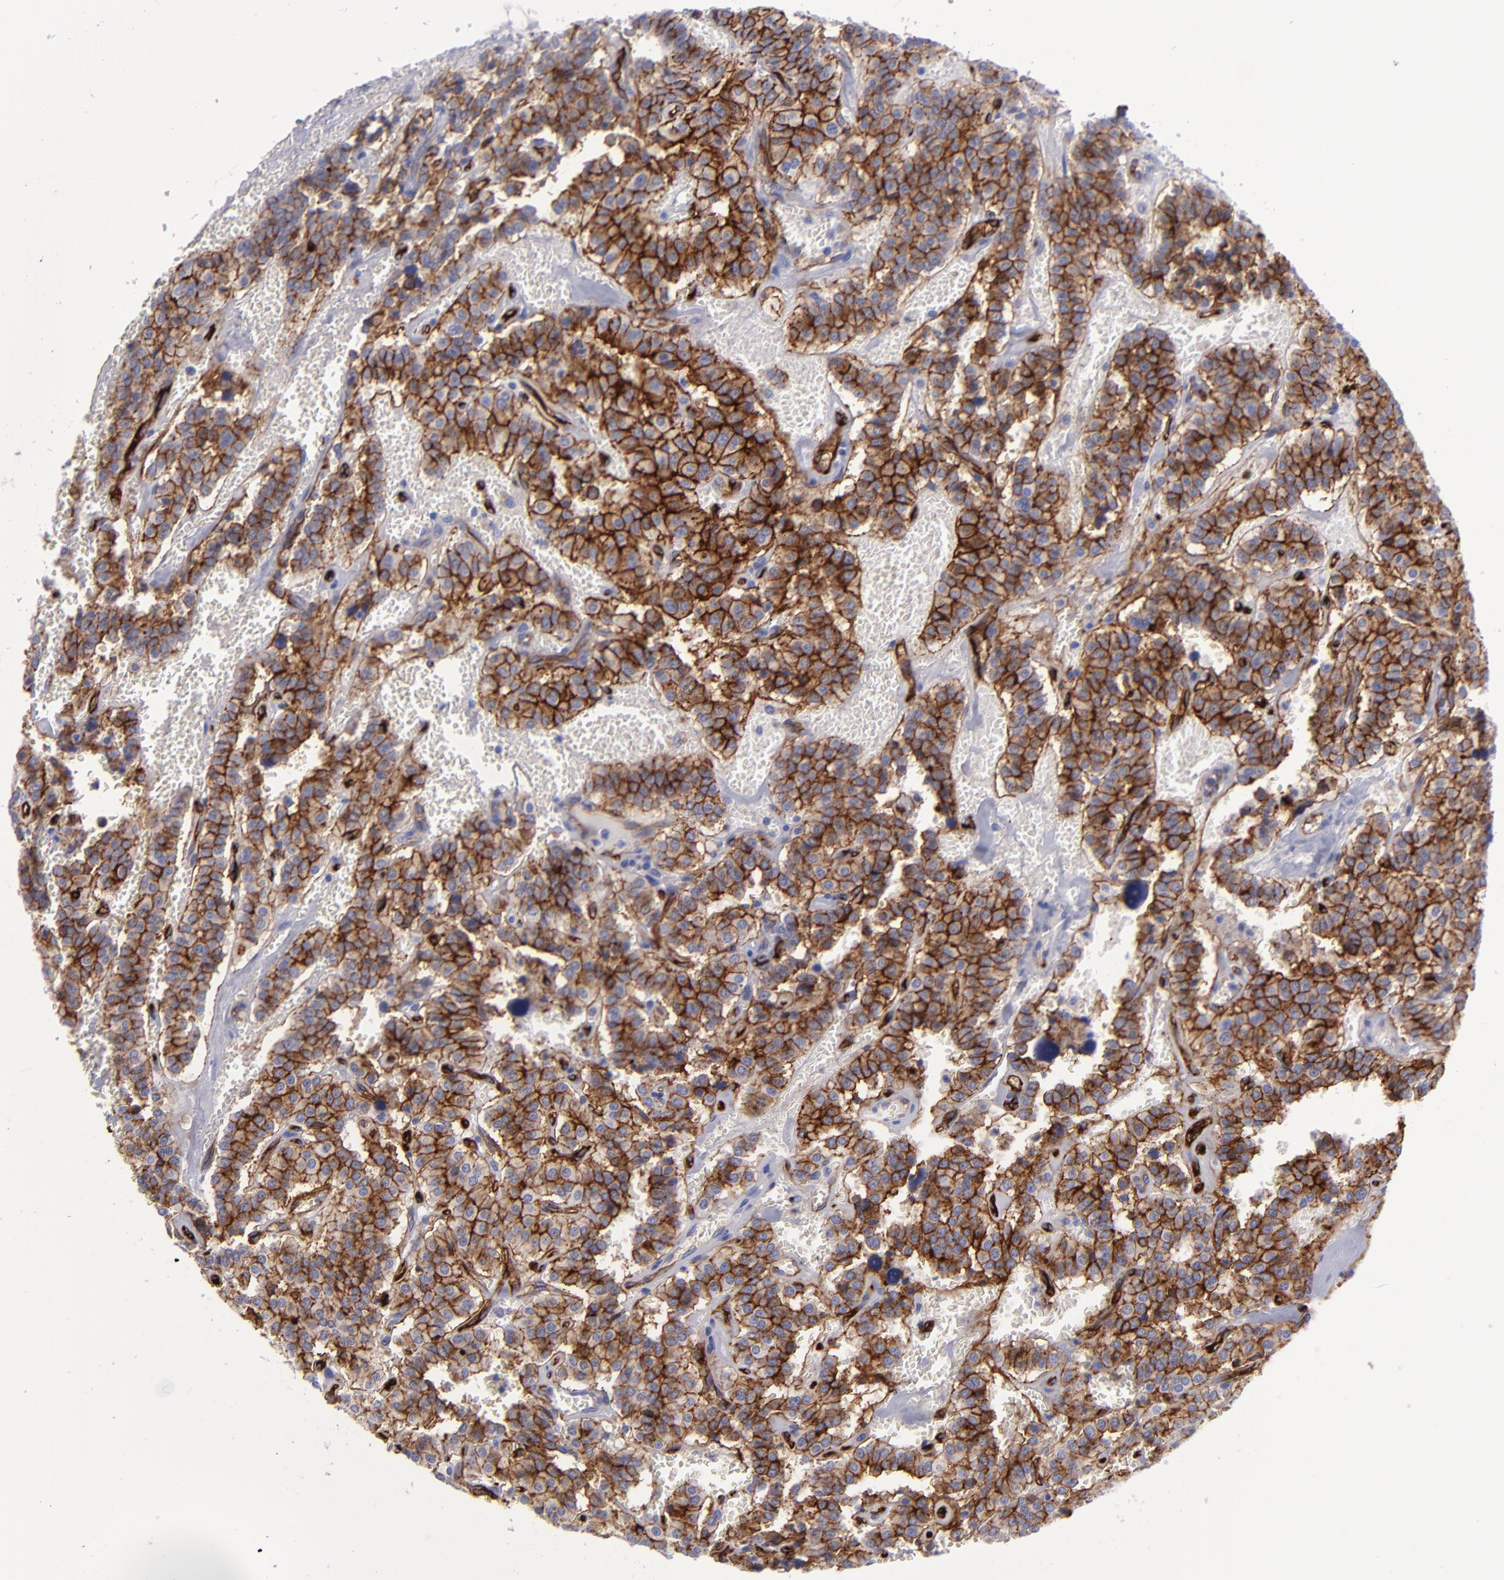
{"staining": {"intensity": "strong", "quantity": ">75%", "location": "cytoplasmic/membranous"}, "tissue": "carcinoid", "cell_type": "Tumor cells", "image_type": "cancer", "snomed": [{"axis": "morphology", "description": "Carcinoid, malignant, NOS"}, {"axis": "topography", "description": "Bronchus"}], "caption": "An image of human carcinoid stained for a protein reveals strong cytoplasmic/membranous brown staining in tumor cells. Using DAB (brown) and hematoxylin (blue) stains, captured at high magnification using brightfield microscopy.", "gene": "ACE", "patient": {"sex": "male", "age": 55}}